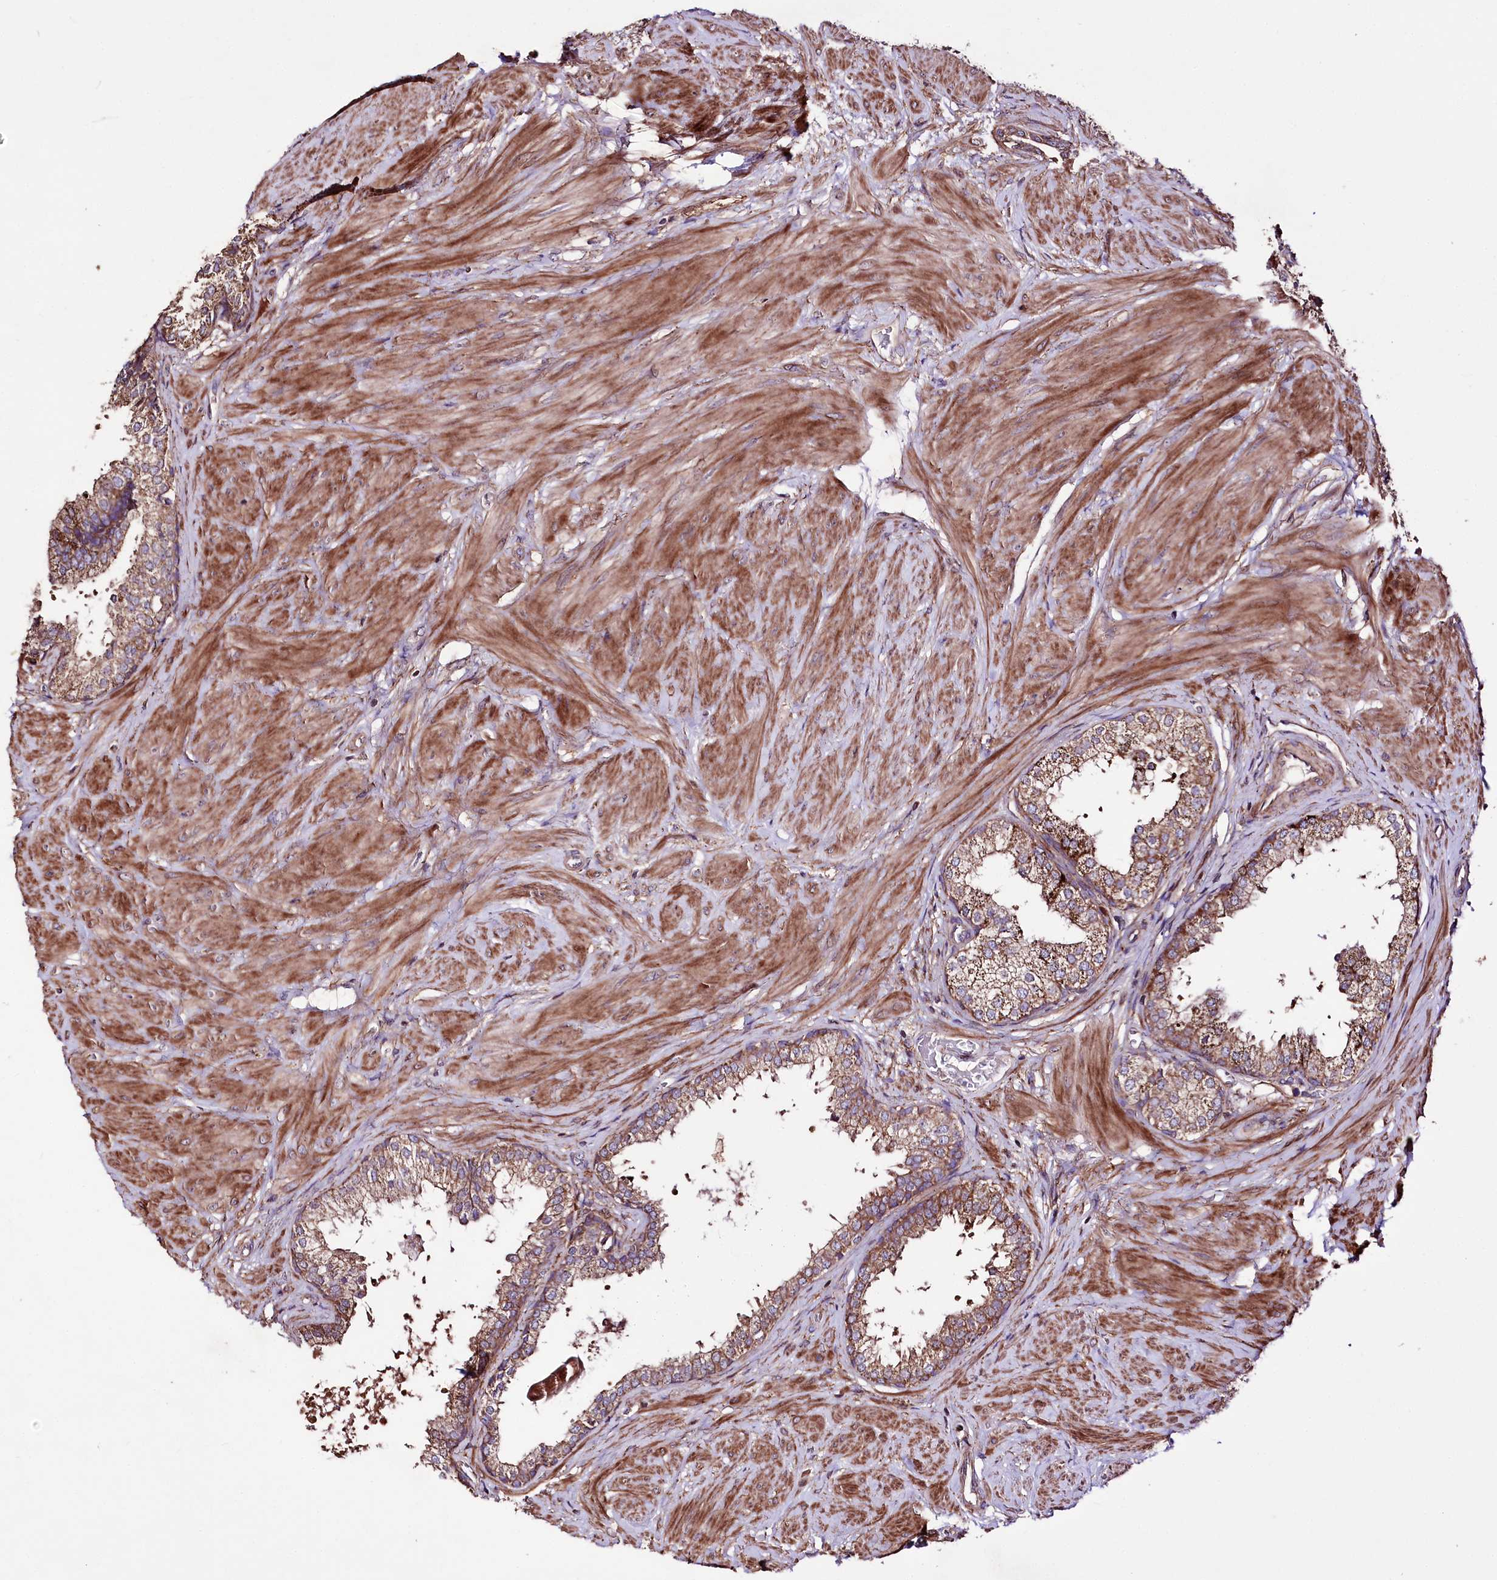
{"staining": {"intensity": "strong", "quantity": ">75%", "location": "cytoplasmic/membranous"}, "tissue": "prostate", "cell_type": "Glandular cells", "image_type": "normal", "snomed": [{"axis": "morphology", "description": "Normal tissue, NOS"}, {"axis": "topography", "description": "Prostate"}], "caption": "Prostate stained for a protein reveals strong cytoplasmic/membranous positivity in glandular cells. (DAB IHC with brightfield microscopy, high magnification).", "gene": "WWC1", "patient": {"sex": "male", "age": 48}}